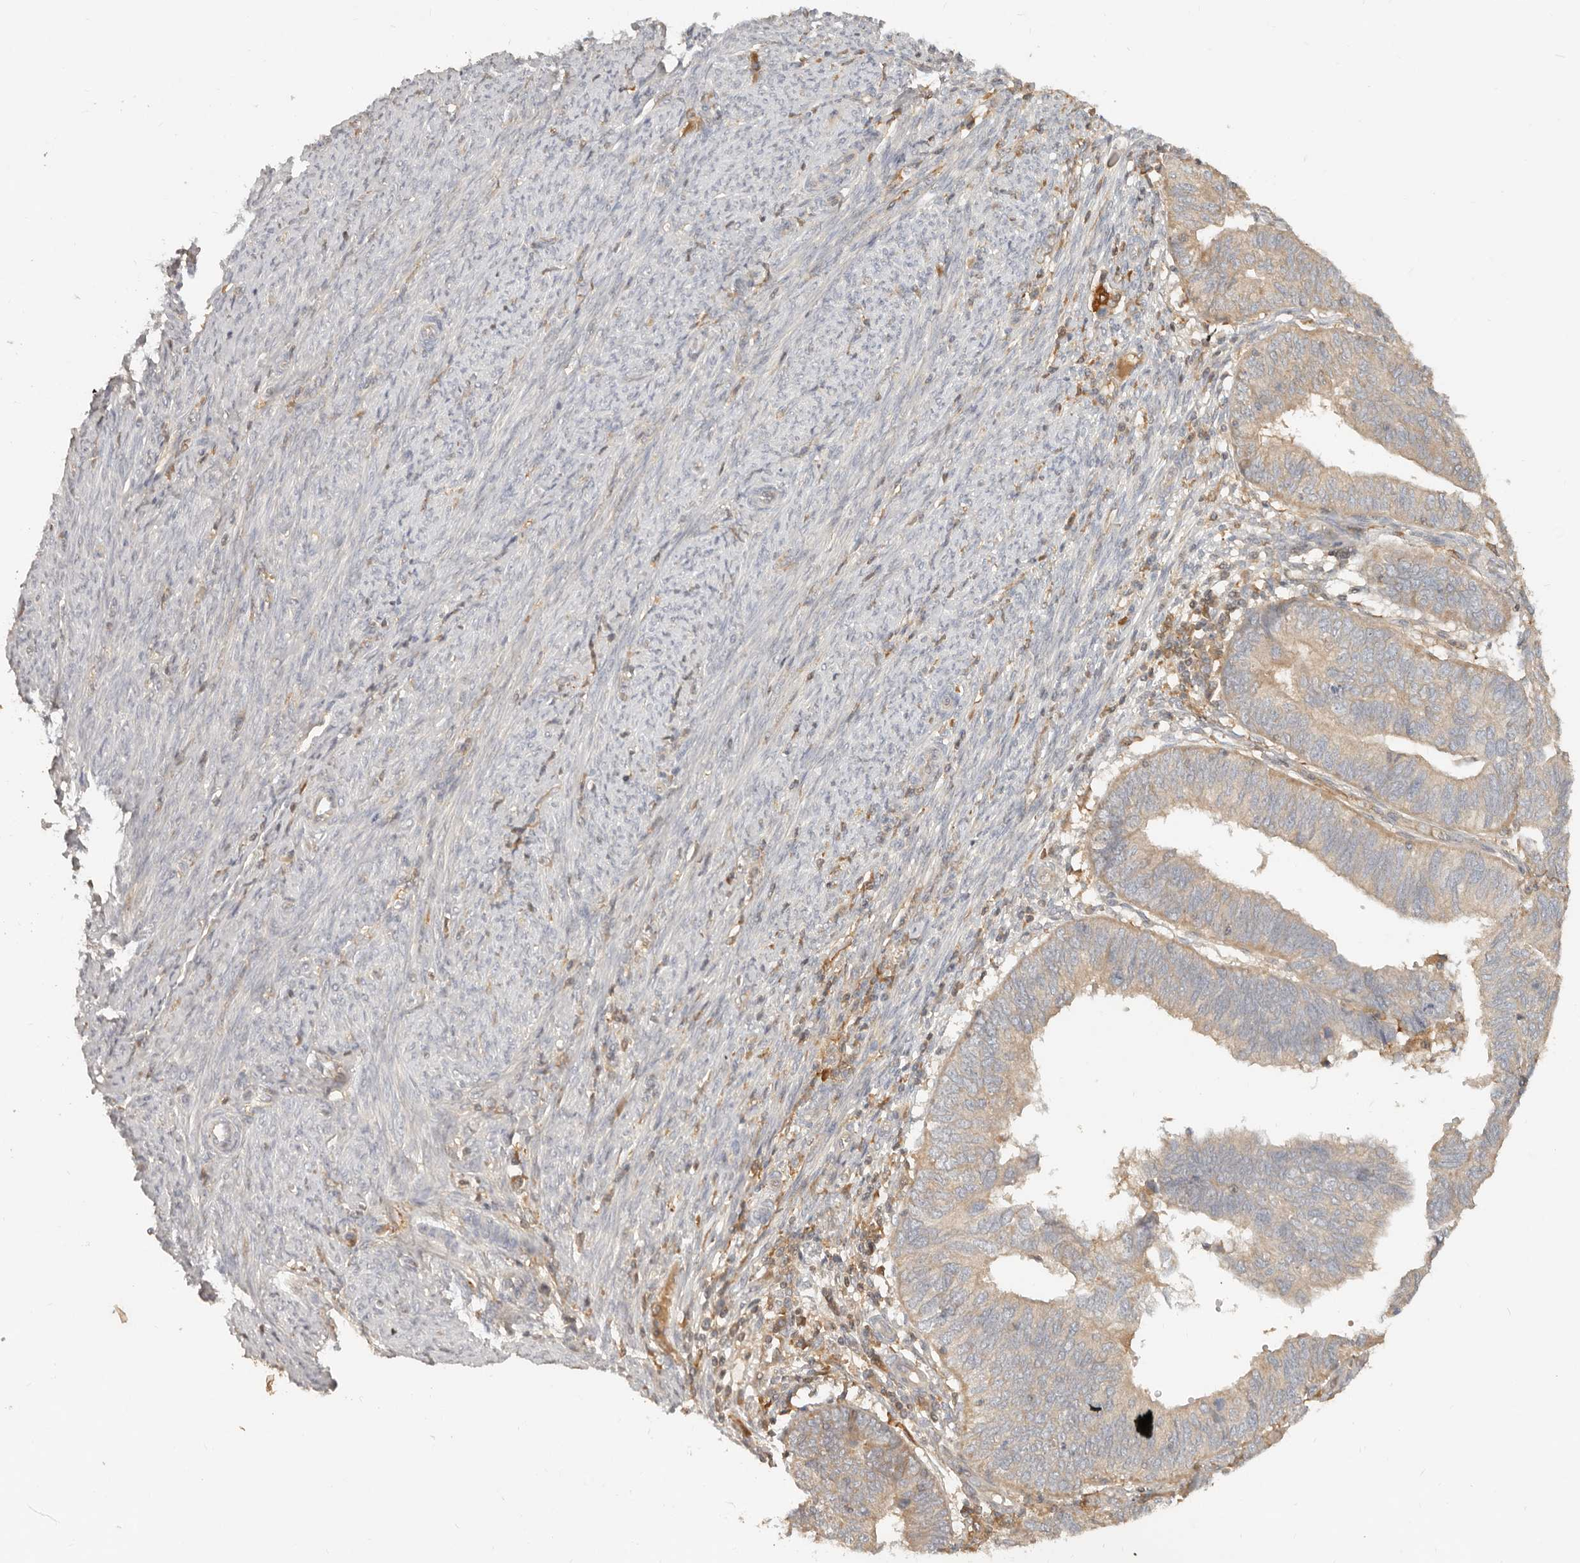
{"staining": {"intensity": "weak", "quantity": ">75%", "location": "cytoplasmic/membranous"}, "tissue": "endometrial cancer", "cell_type": "Tumor cells", "image_type": "cancer", "snomed": [{"axis": "morphology", "description": "Adenocarcinoma, NOS"}, {"axis": "topography", "description": "Uterus"}], "caption": "A brown stain labels weak cytoplasmic/membranous staining of a protein in human endometrial cancer tumor cells.", "gene": "NECAP2", "patient": {"sex": "female", "age": 77}}